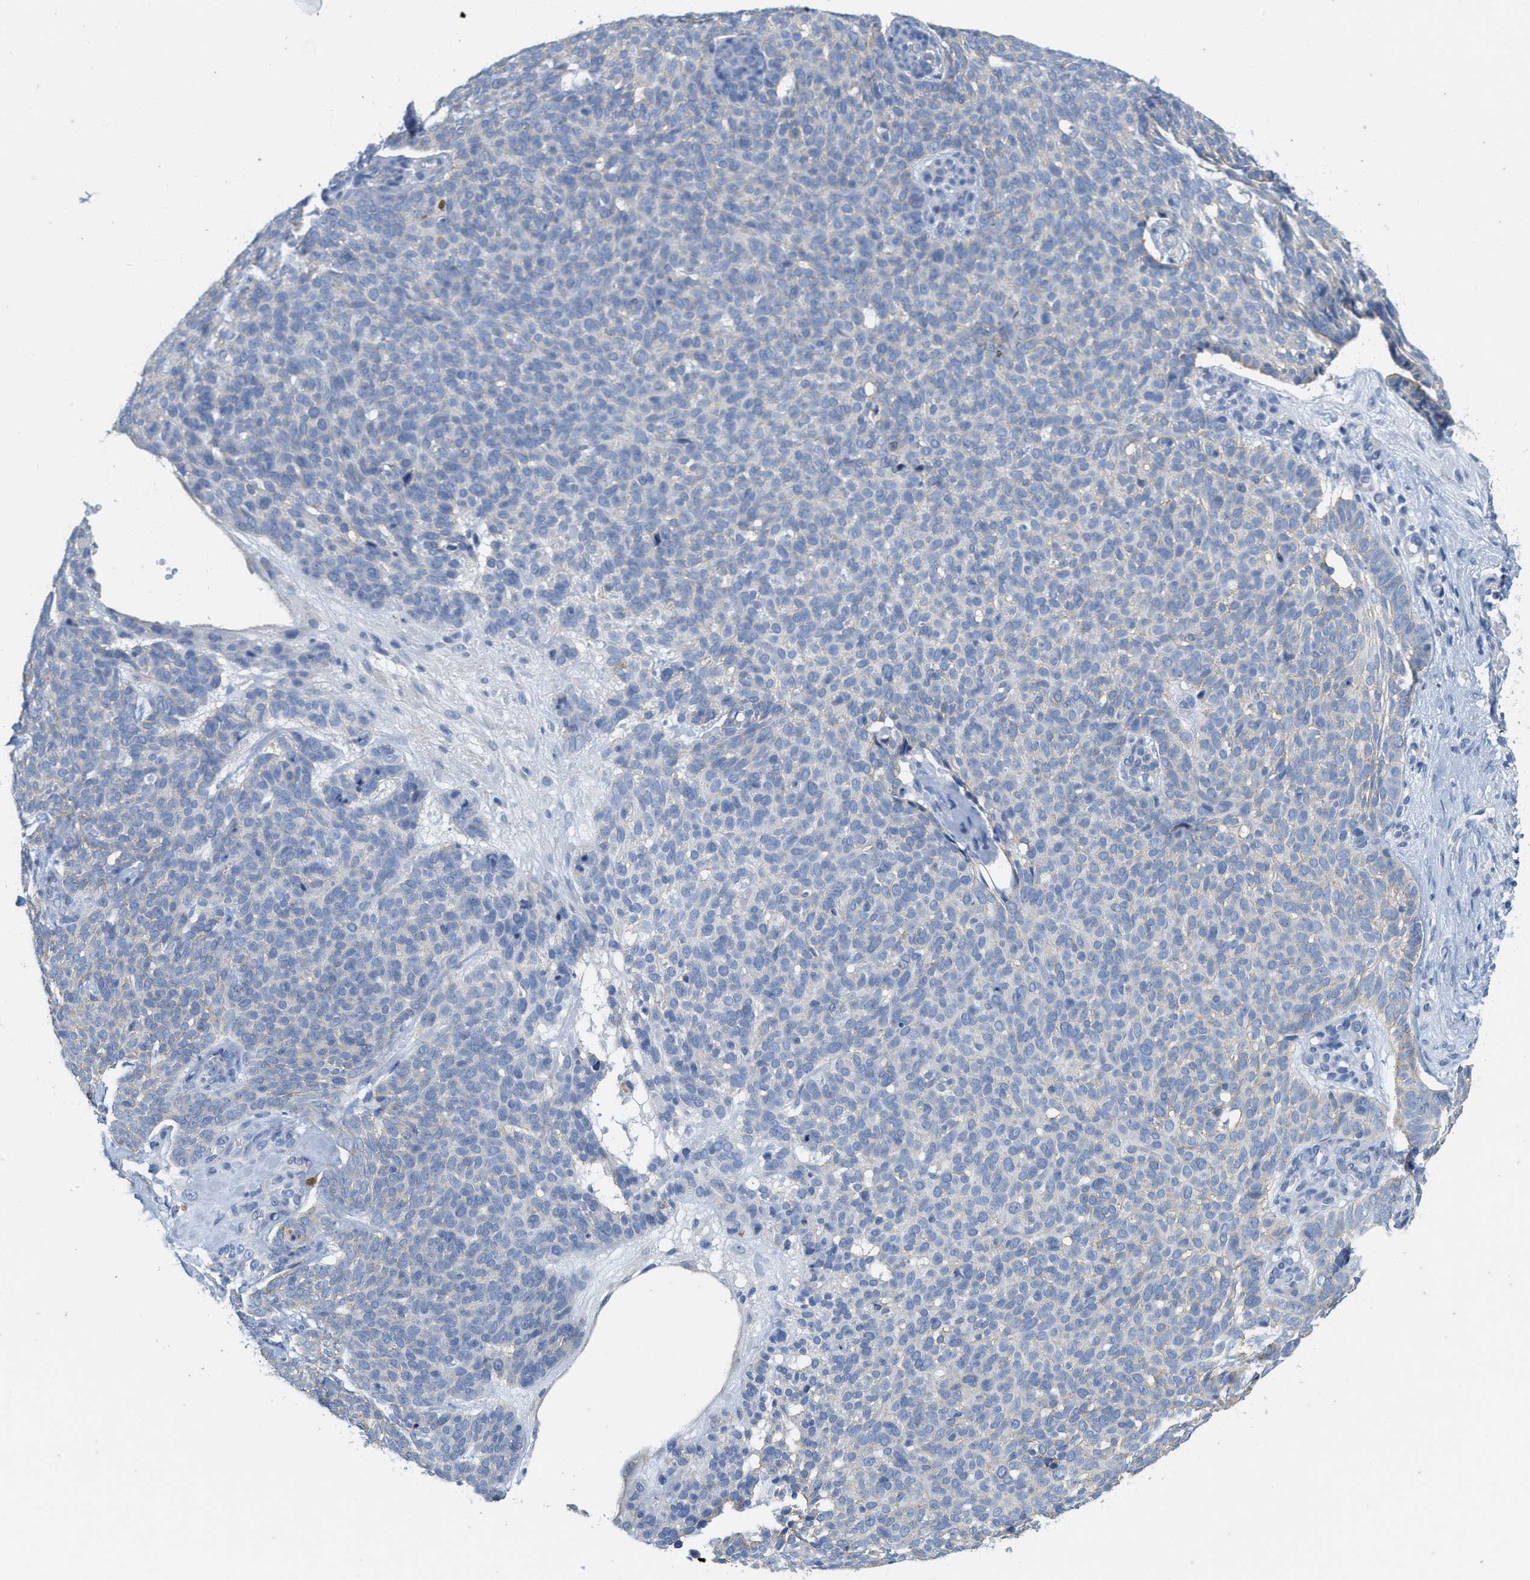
{"staining": {"intensity": "negative", "quantity": "none", "location": "none"}, "tissue": "skin cancer", "cell_type": "Tumor cells", "image_type": "cancer", "snomed": [{"axis": "morphology", "description": "Basal cell carcinoma"}, {"axis": "topography", "description": "Skin"}], "caption": "Immunohistochemistry (IHC) of skin cancer reveals no expression in tumor cells.", "gene": "ABCB11", "patient": {"sex": "male", "age": 61}}